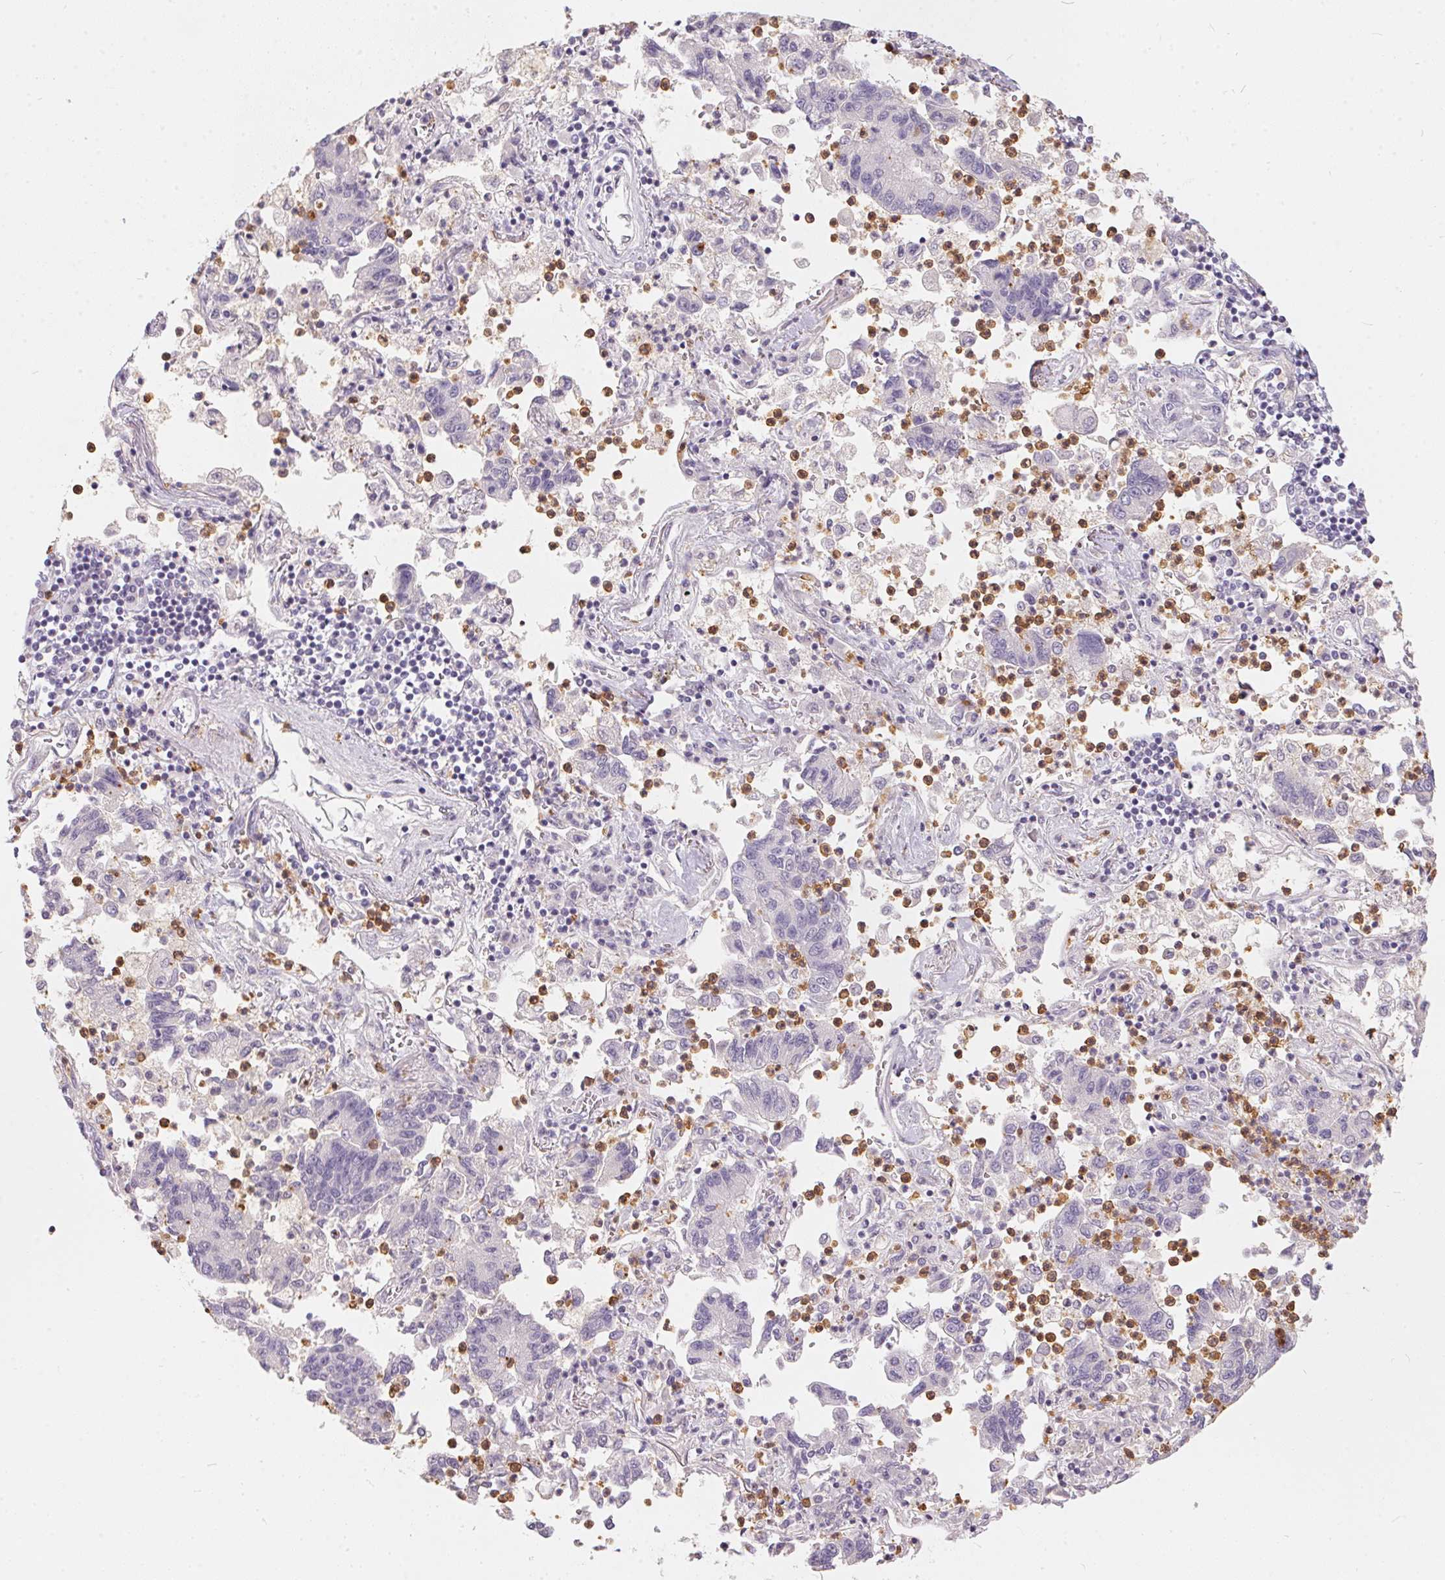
{"staining": {"intensity": "negative", "quantity": "none", "location": "none"}, "tissue": "lung cancer", "cell_type": "Tumor cells", "image_type": "cancer", "snomed": [{"axis": "morphology", "description": "Adenocarcinoma, NOS"}, {"axis": "topography", "description": "Lung"}], "caption": "Tumor cells show no significant protein staining in lung adenocarcinoma.", "gene": "SERPINB1", "patient": {"sex": "female", "age": 57}}